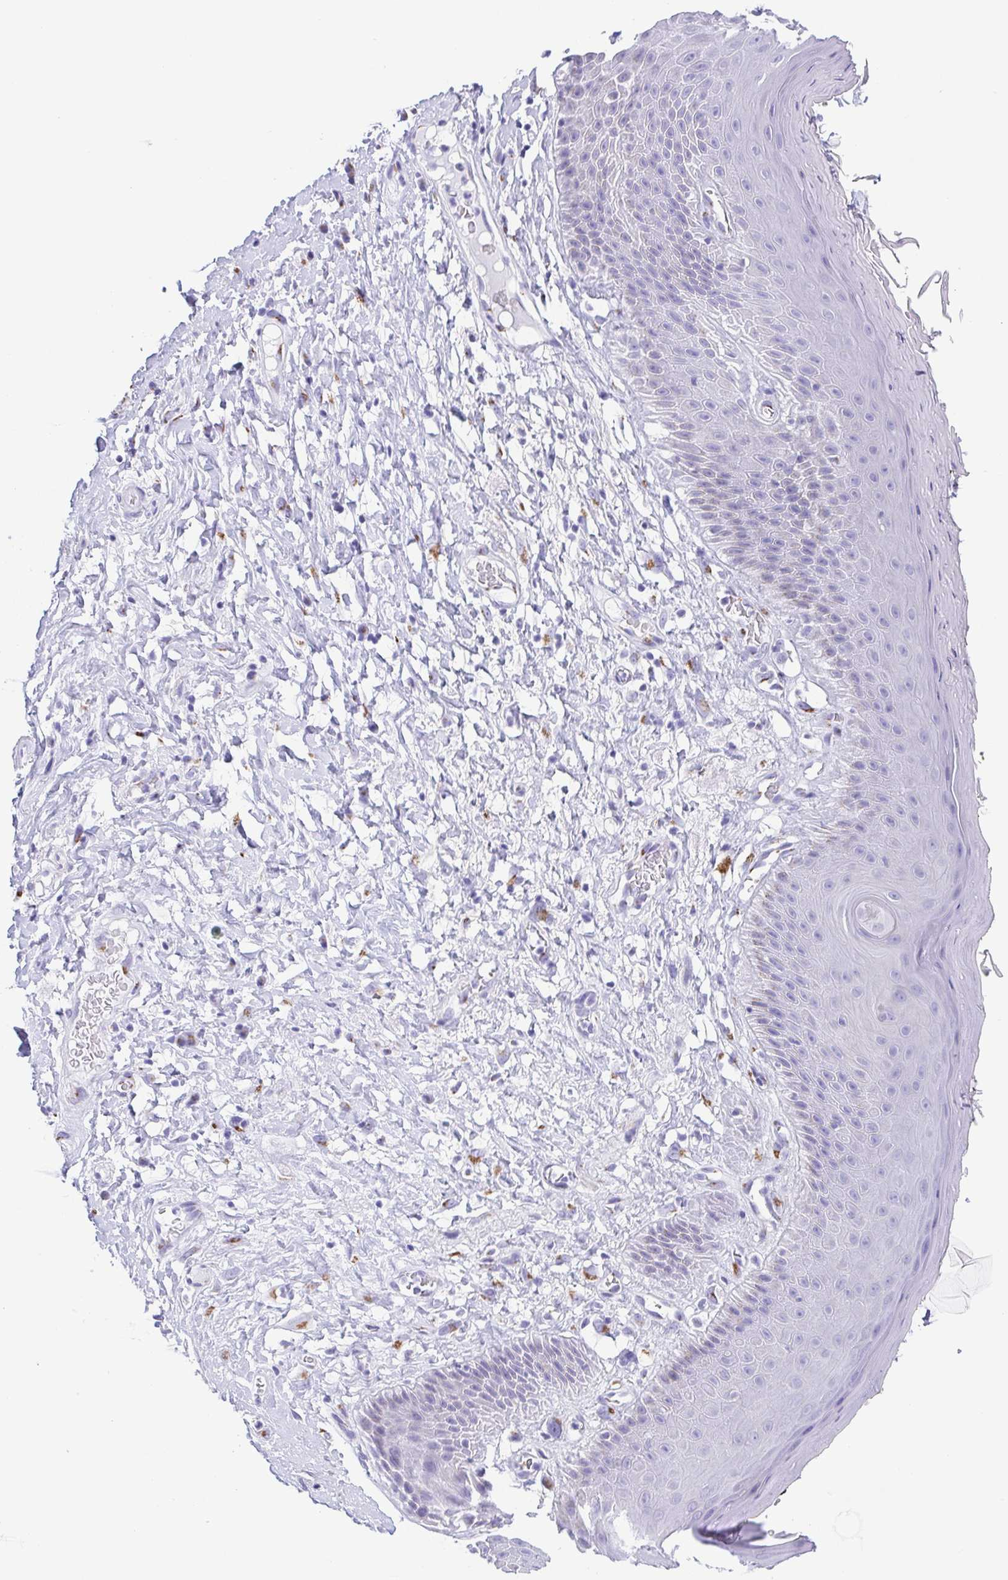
{"staining": {"intensity": "negative", "quantity": "none", "location": "none"}, "tissue": "skin", "cell_type": "Epidermal cells", "image_type": "normal", "snomed": [{"axis": "morphology", "description": "Normal tissue, NOS"}, {"axis": "topography", "description": "Anal"}], "caption": "There is no significant staining in epidermal cells of skin. (Immunohistochemistry, brightfield microscopy, high magnification).", "gene": "SULT1B1", "patient": {"sex": "male", "age": 78}}